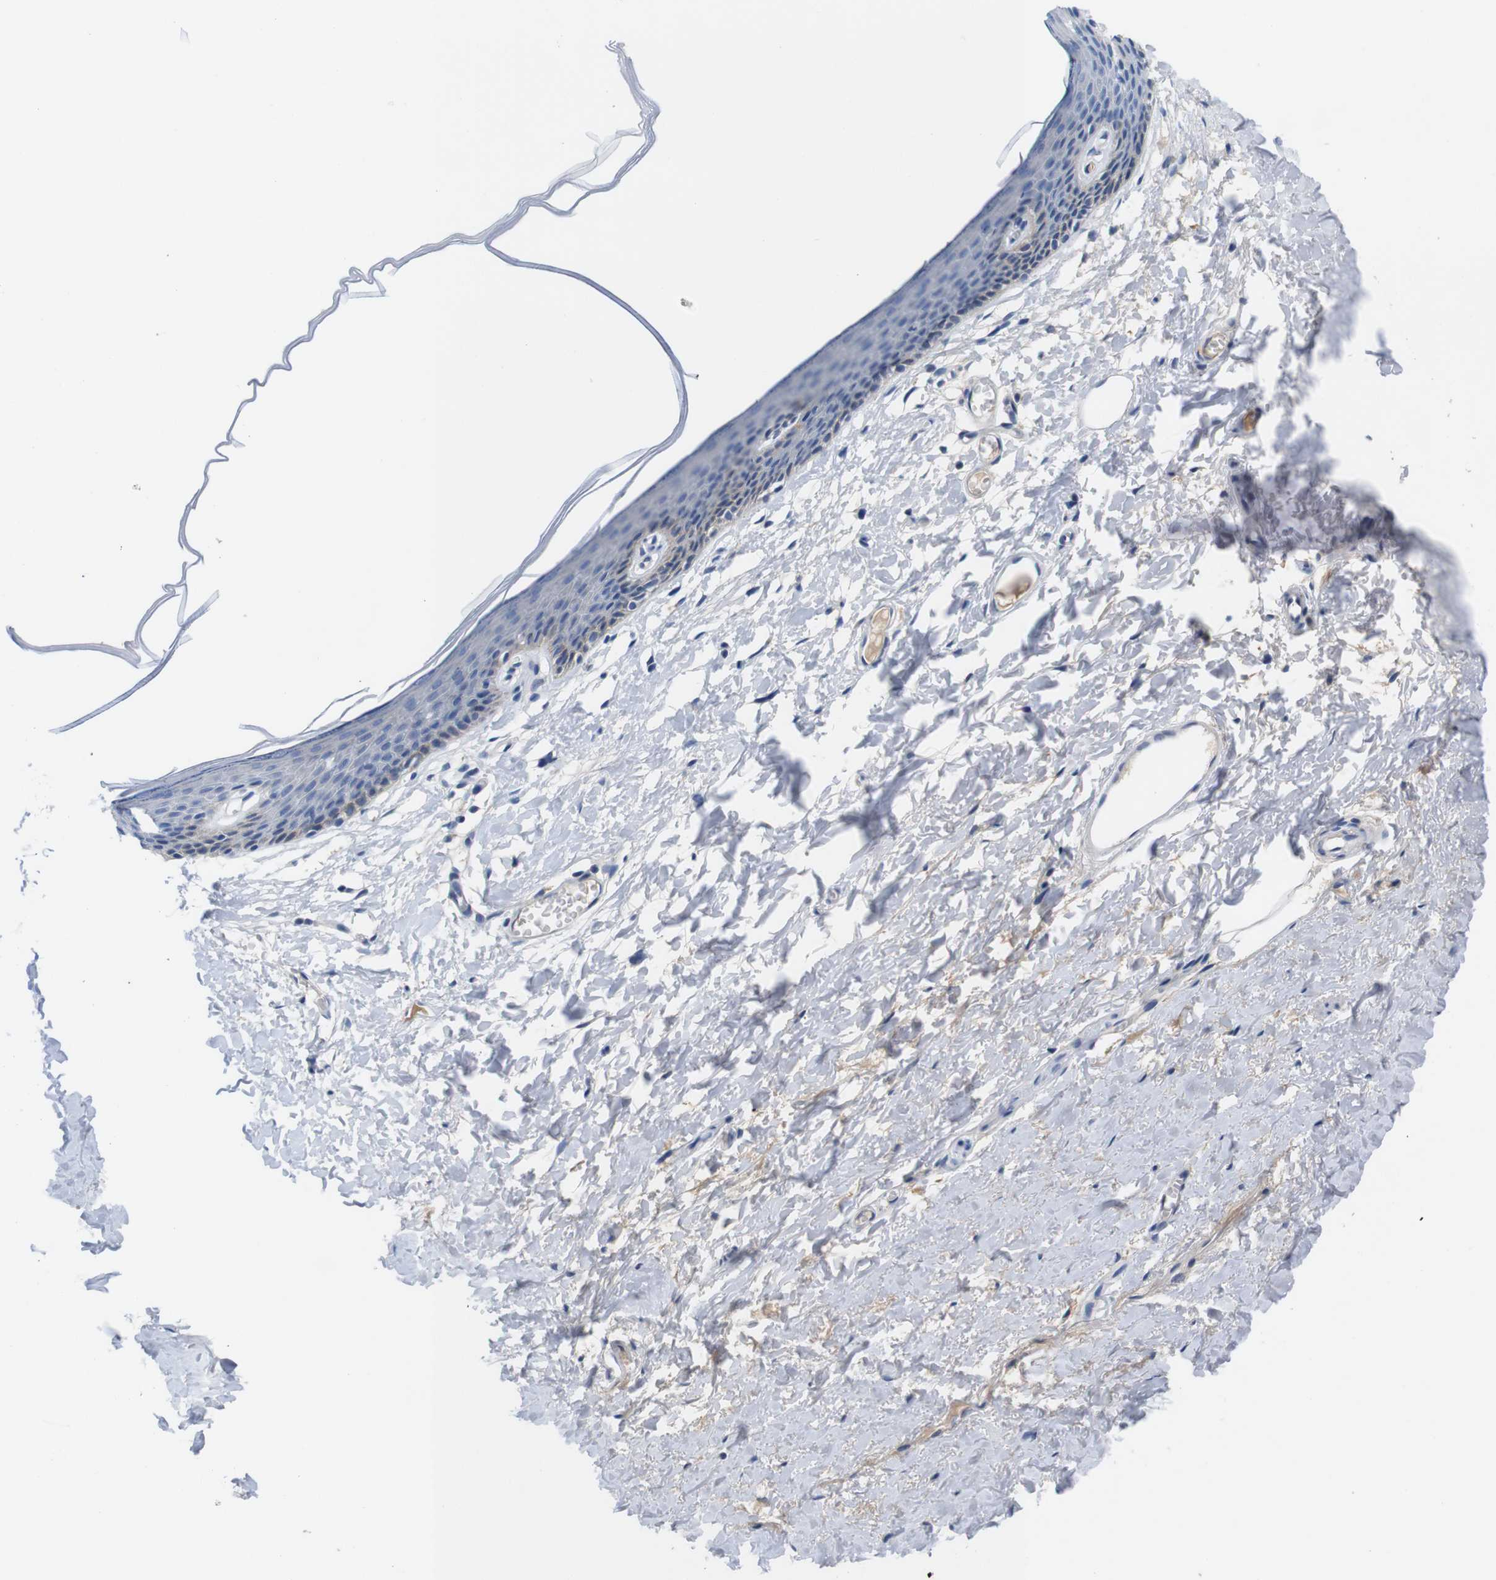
{"staining": {"intensity": "negative", "quantity": "none", "location": "none"}, "tissue": "skin", "cell_type": "Epidermal cells", "image_type": "normal", "snomed": [{"axis": "morphology", "description": "Normal tissue, NOS"}, {"axis": "topography", "description": "Vulva"}], "caption": "Micrograph shows no protein expression in epidermal cells of benign skin.", "gene": "C1RL", "patient": {"sex": "female", "age": 54}}